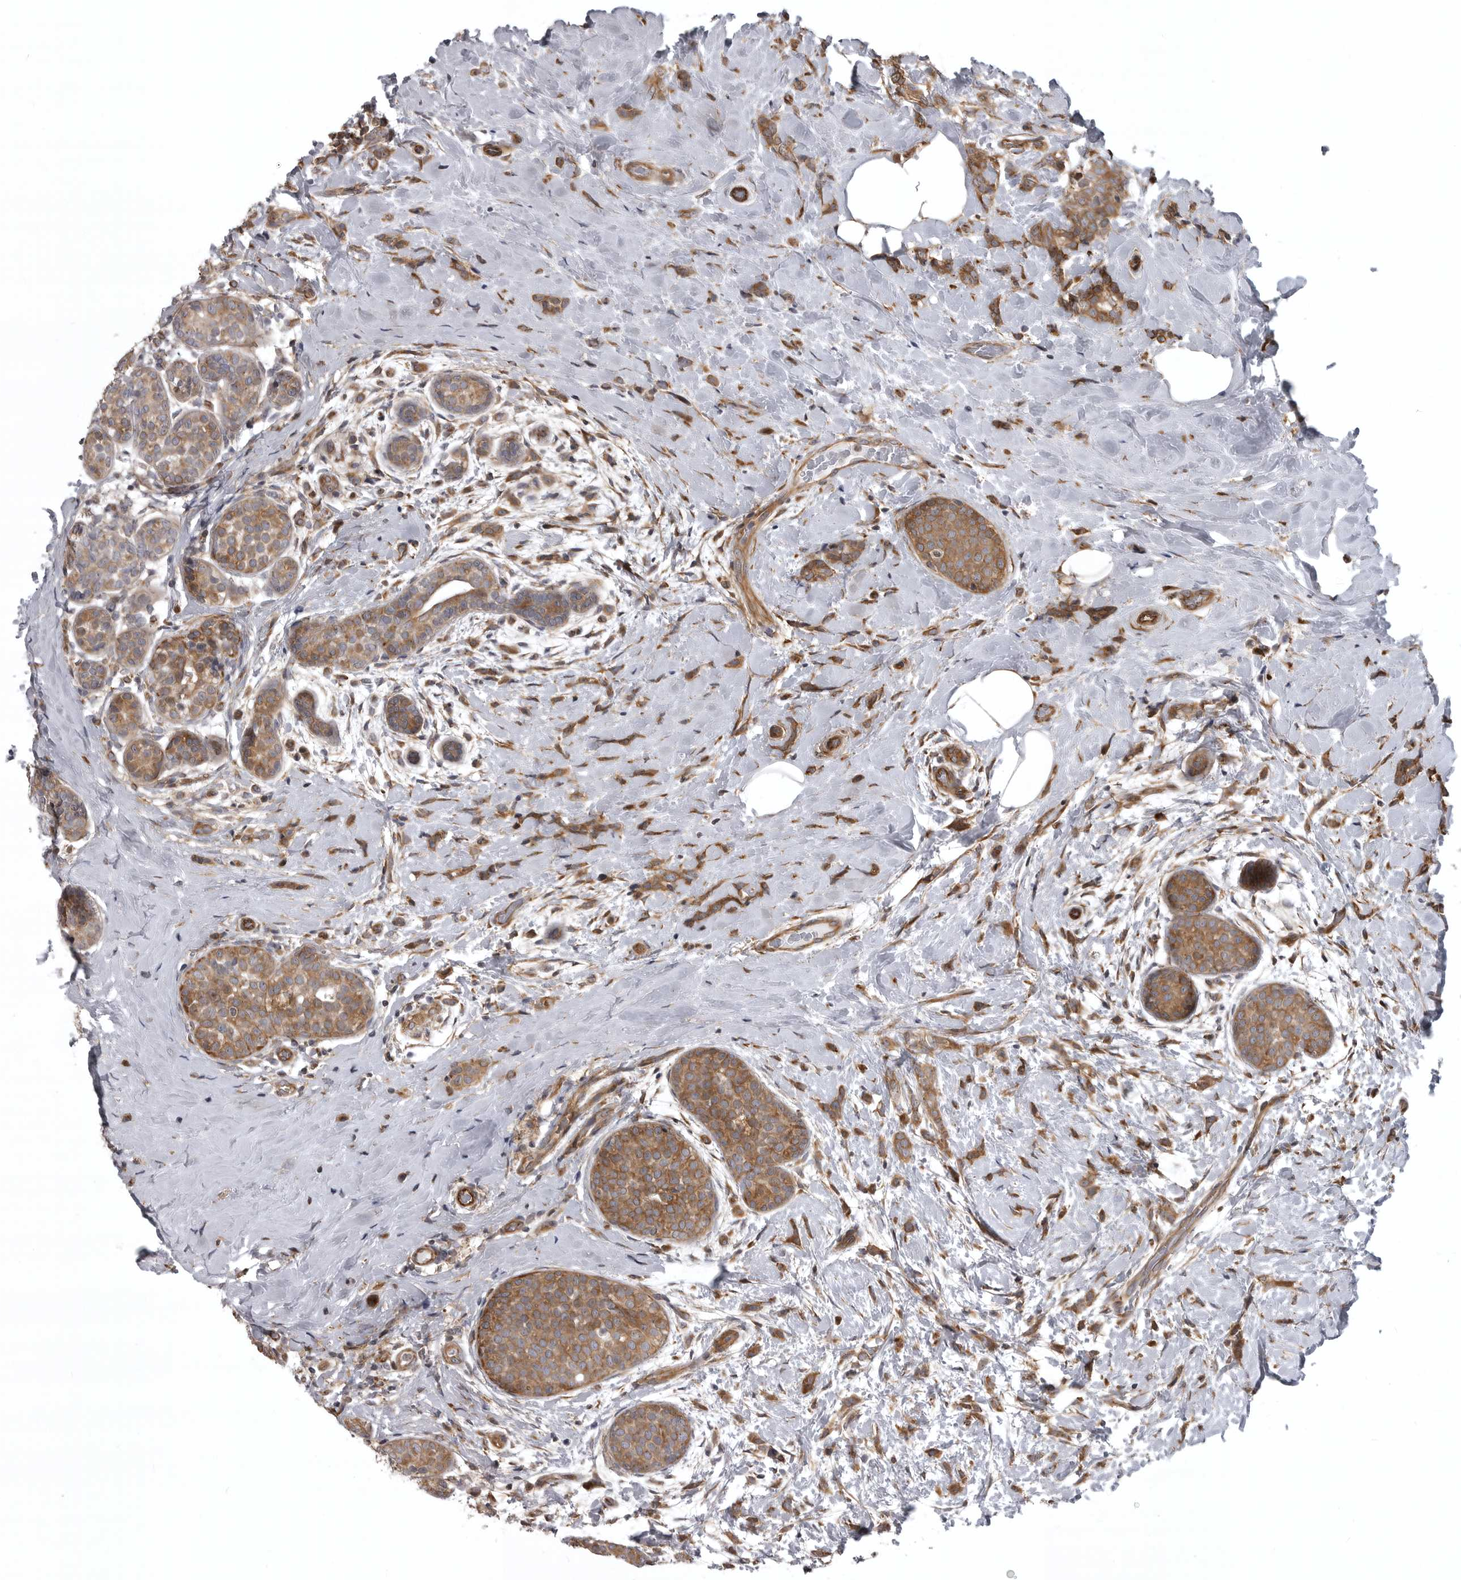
{"staining": {"intensity": "moderate", "quantity": ">75%", "location": "cytoplasmic/membranous"}, "tissue": "breast cancer", "cell_type": "Tumor cells", "image_type": "cancer", "snomed": [{"axis": "morphology", "description": "Lobular carcinoma, in situ"}, {"axis": "morphology", "description": "Lobular carcinoma"}, {"axis": "topography", "description": "Breast"}], "caption": "Breast cancer stained with a protein marker demonstrates moderate staining in tumor cells.", "gene": "ZNRF1", "patient": {"sex": "female", "age": 41}}